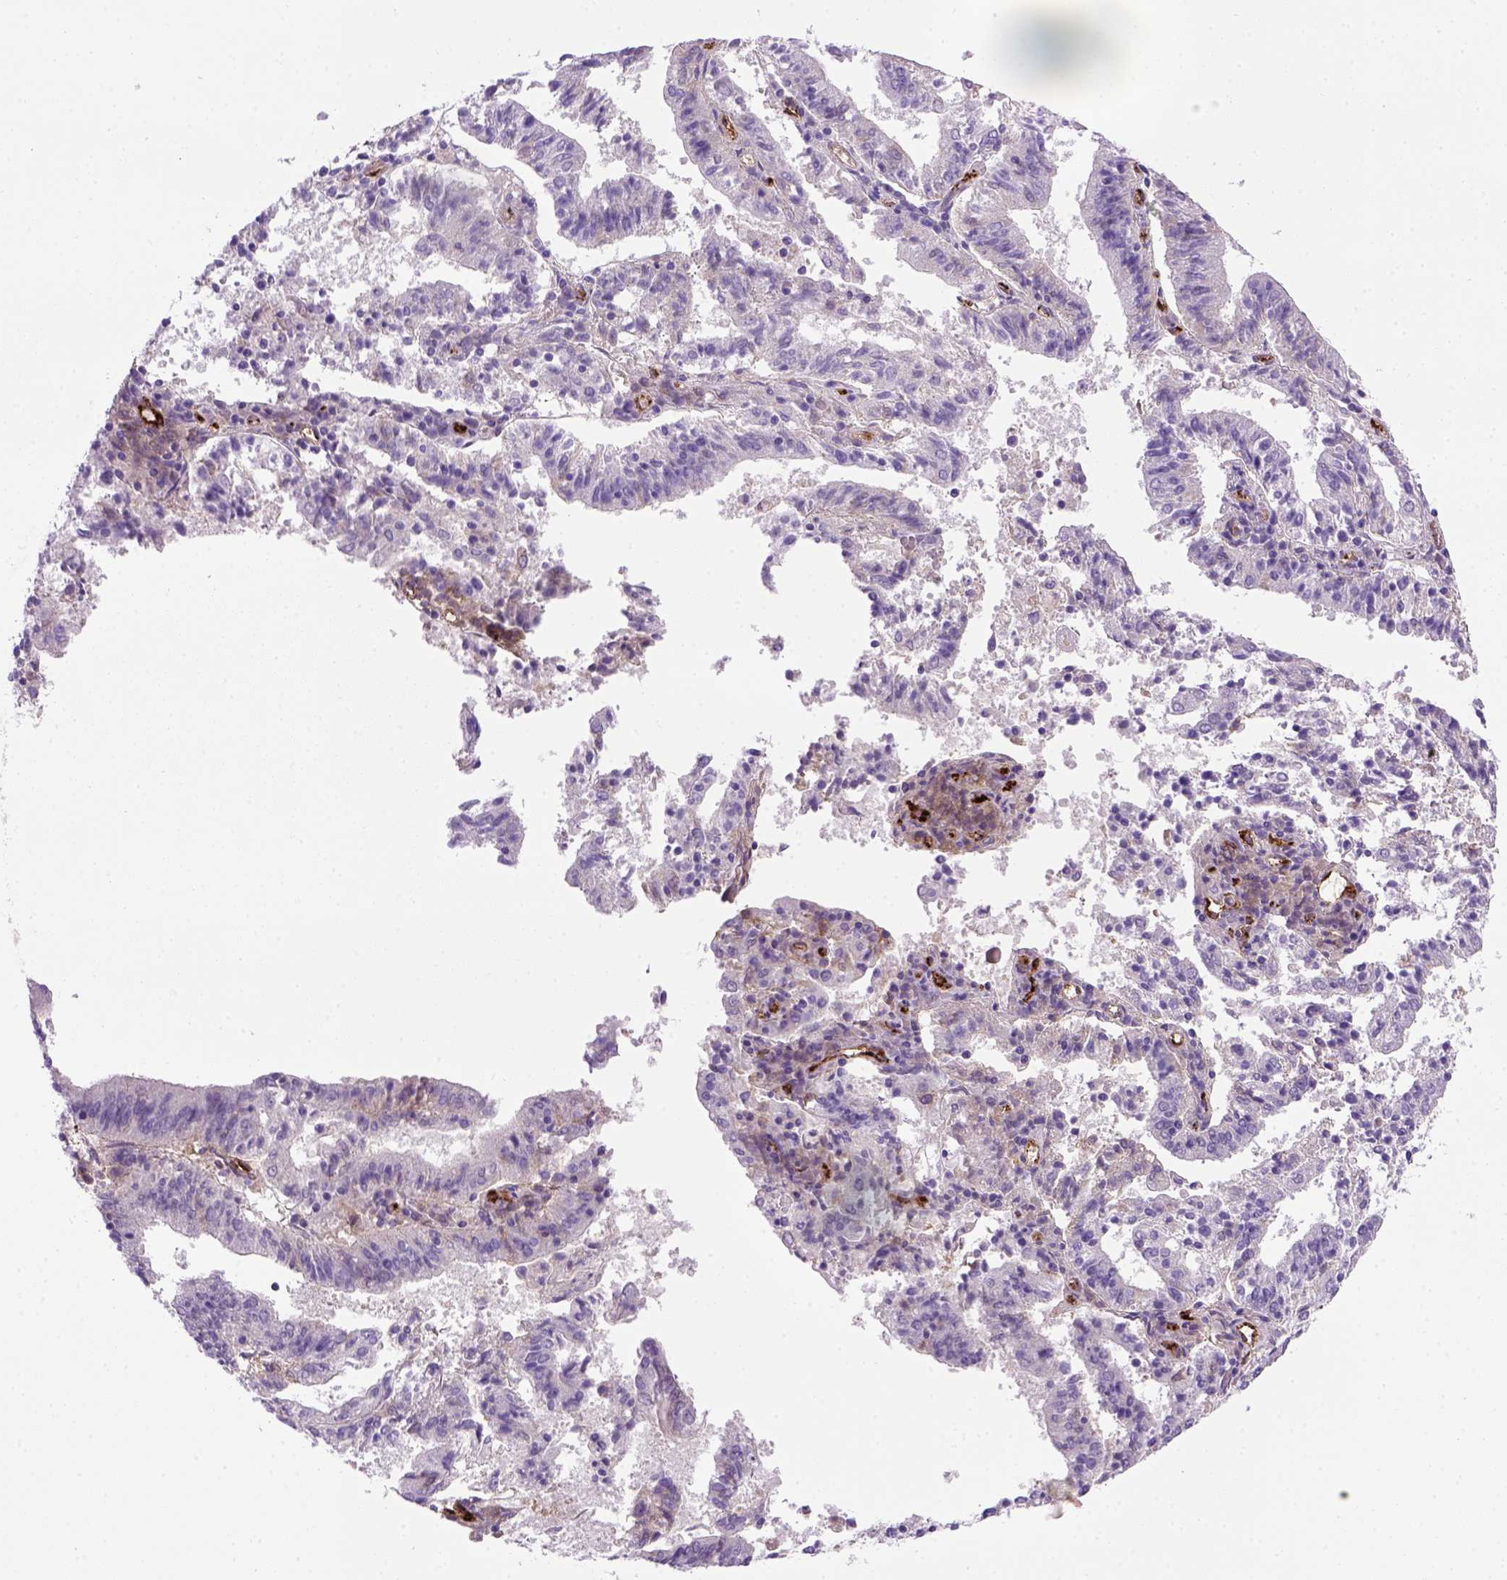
{"staining": {"intensity": "negative", "quantity": "none", "location": "none"}, "tissue": "endometrial cancer", "cell_type": "Tumor cells", "image_type": "cancer", "snomed": [{"axis": "morphology", "description": "Adenocarcinoma, NOS"}, {"axis": "topography", "description": "Endometrium"}], "caption": "Human endometrial cancer stained for a protein using immunohistochemistry (IHC) reveals no positivity in tumor cells.", "gene": "VWF", "patient": {"sex": "female", "age": 82}}